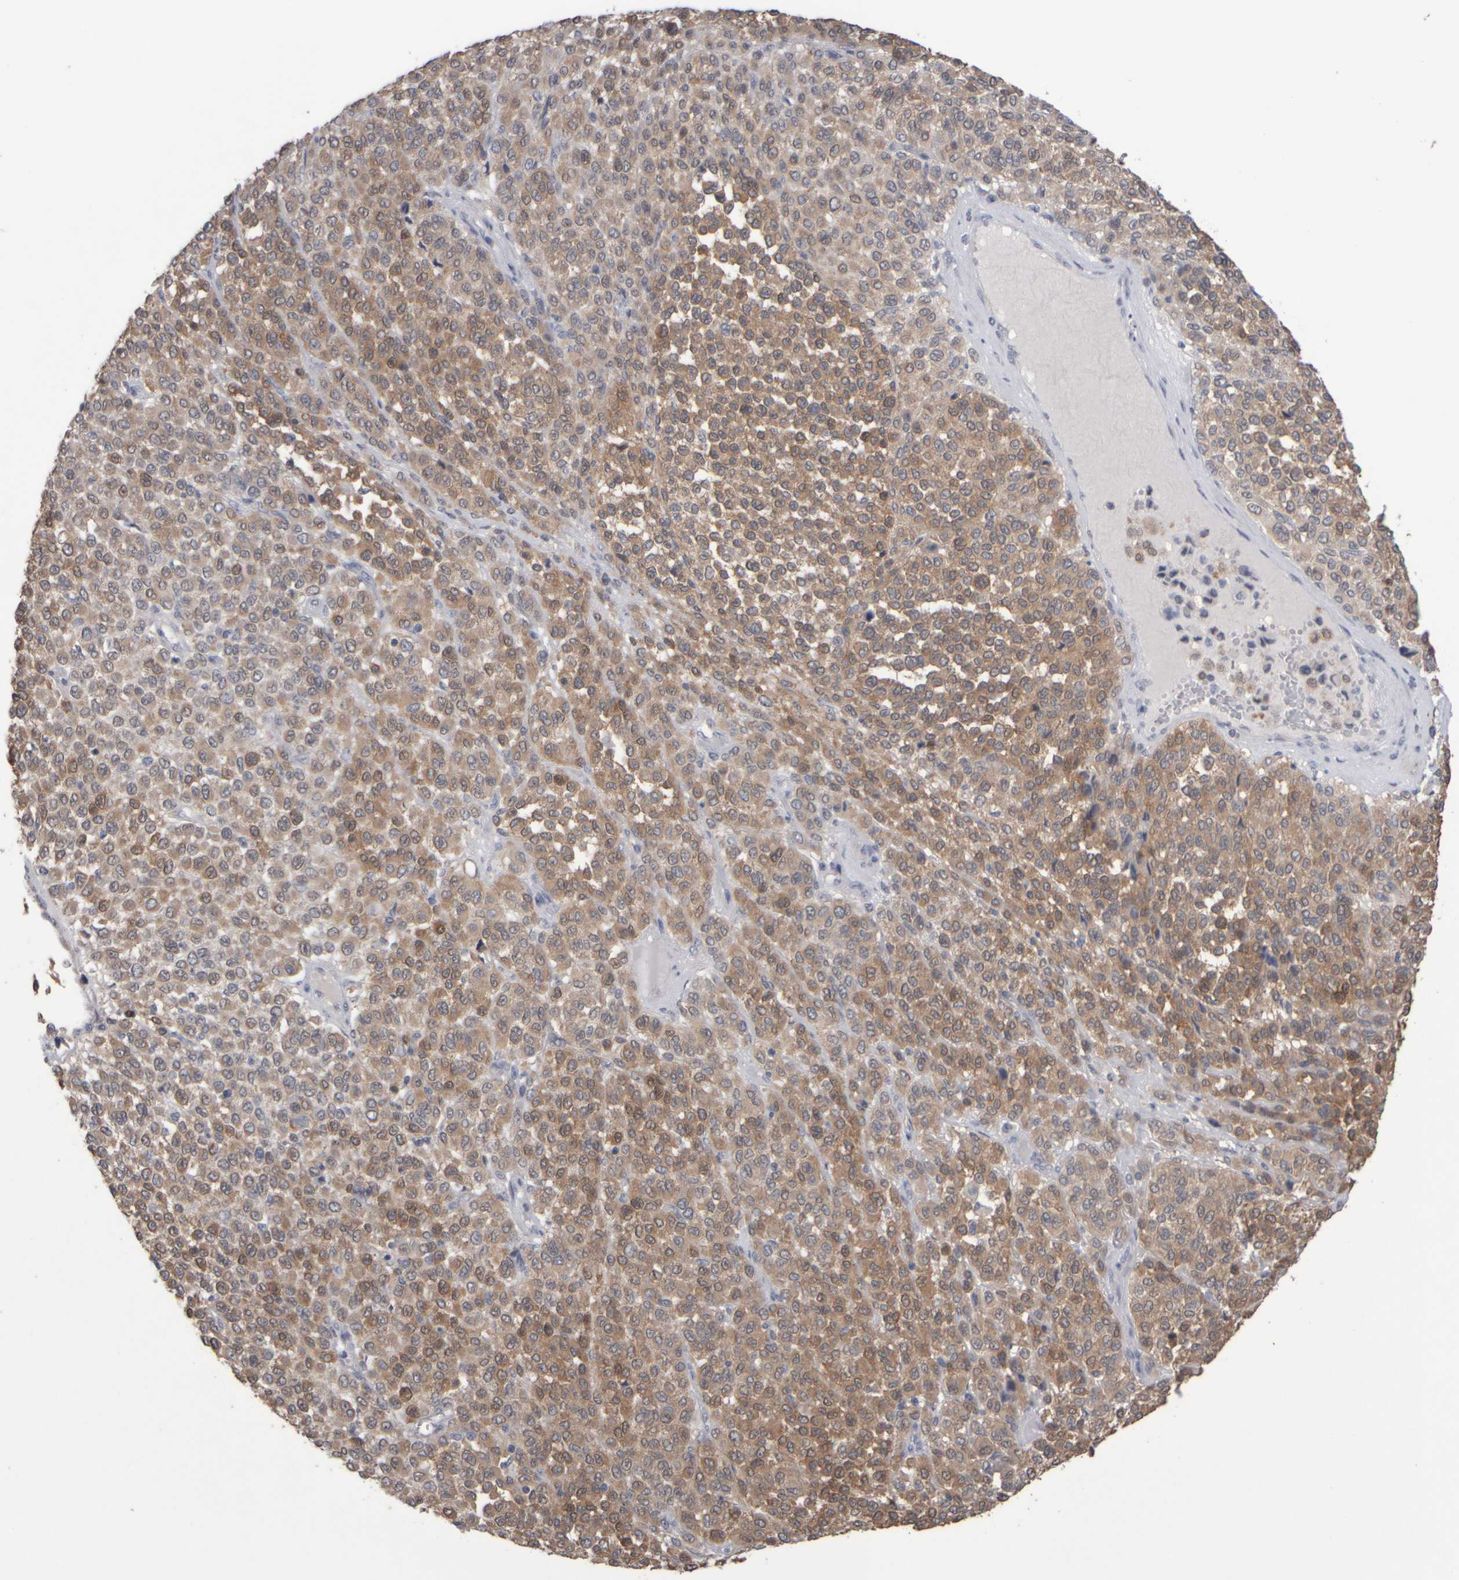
{"staining": {"intensity": "moderate", "quantity": ">75%", "location": "cytoplasmic/membranous"}, "tissue": "melanoma", "cell_type": "Tumor cells", "image_type": "cancer", "snomed": [{"axis": "morphology", "description": "Malignant melanoma, Metastatic site"}, {"axis": "topography", "description": "Pancreas"}], "caption": "The immunohistochemical stain shows moderate cytoplasmic/membranous expression in tumor cells of malignant melanoma (metastatic site) tissue.", "gene": "EPHX2", "patient": {"sex": "female", "age": 30}}